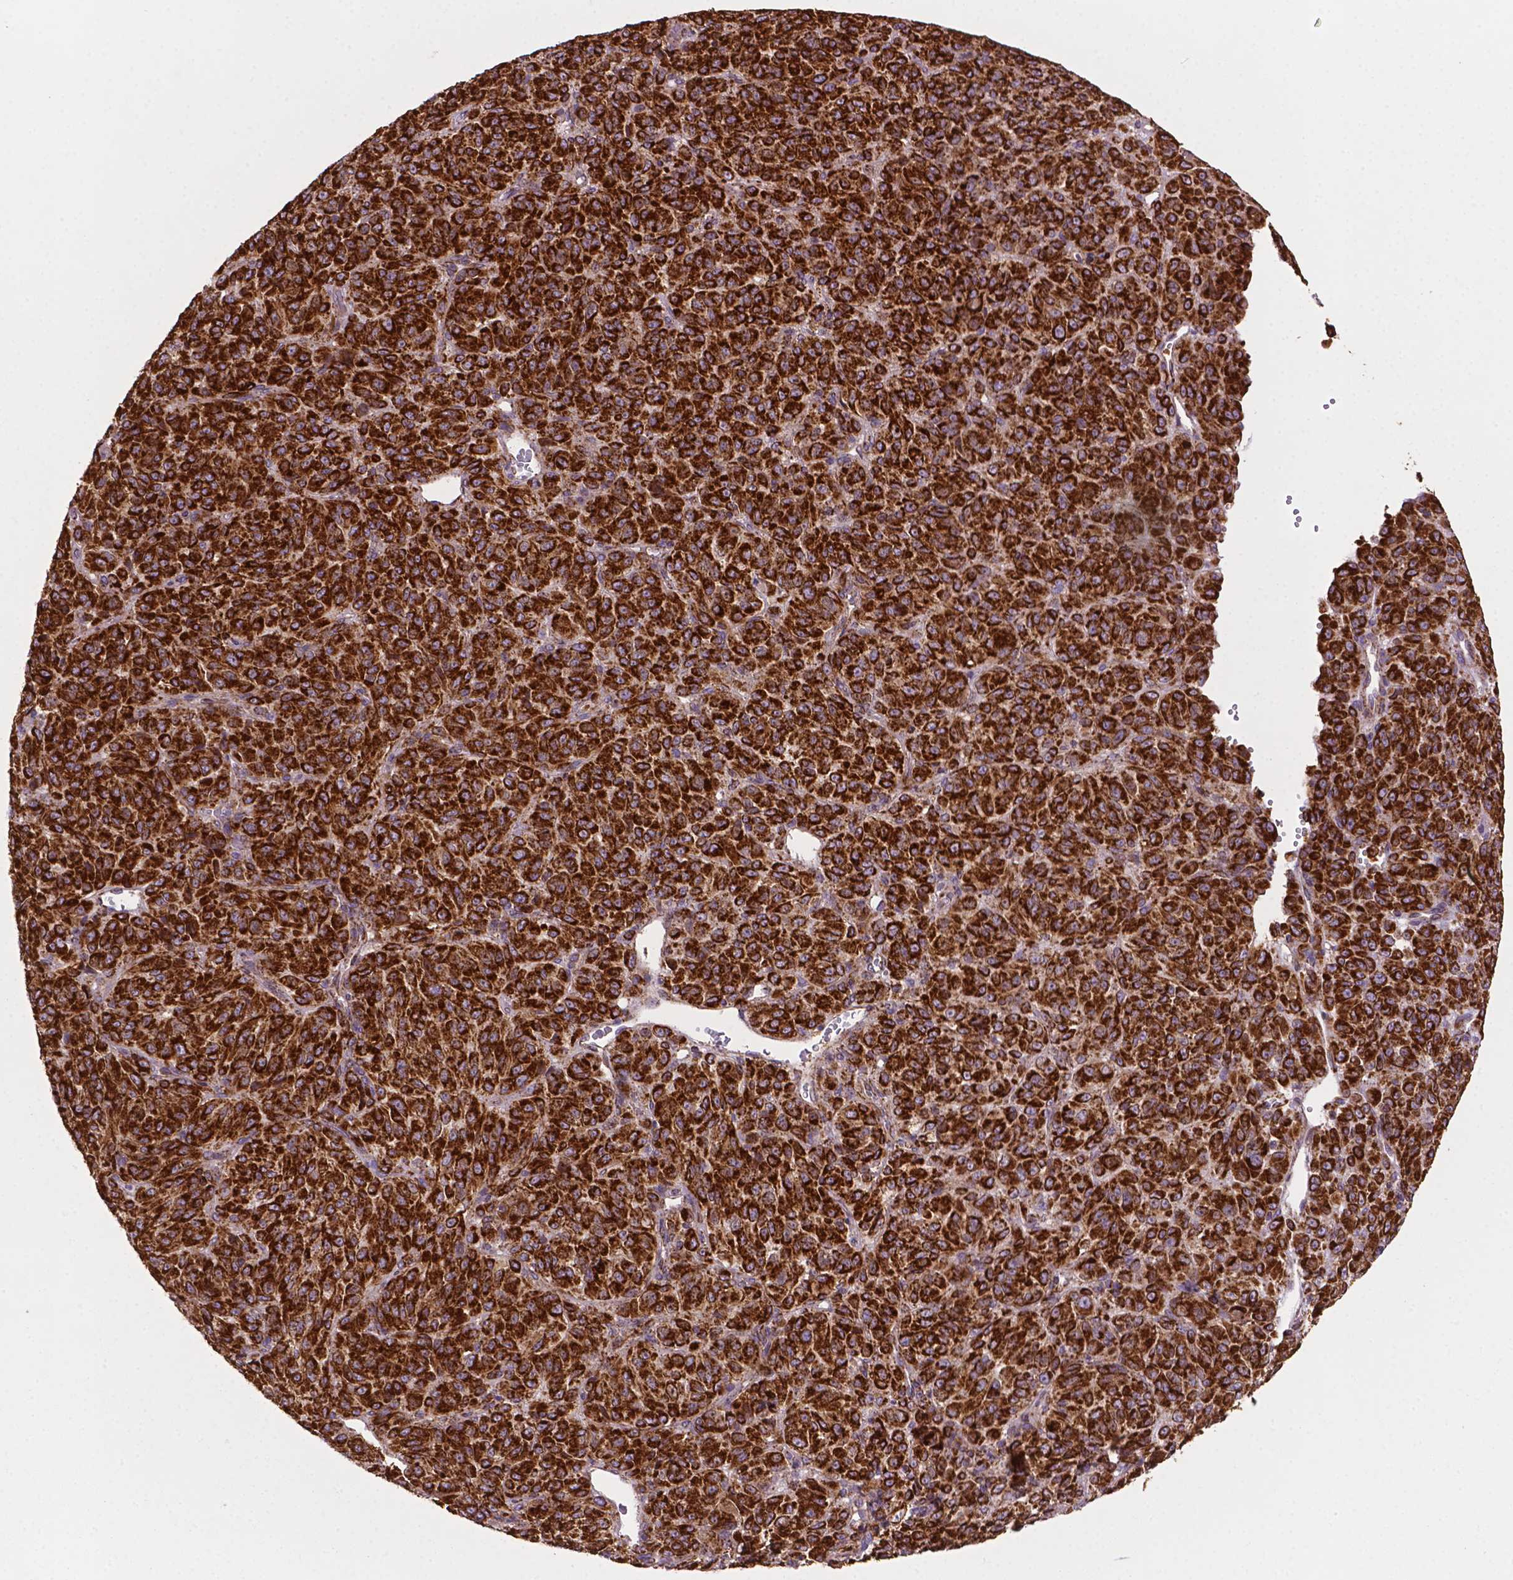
{"staining": {"intensity": "strong", "quantity": ">75%", "location": "cytoplasmic/membranous"}, "tissue": "melanoma", "cell_type": "Tumor cells", "image_type": "cancer", "snomed": [{"axis": "morphology", "description": "Malignant melanoma, Metastatic site"}, {"axis": "topography", "description": "Brain"}], "caption": "A histopathology image of malignant melanoma (metastatic site) stained for a protein displays strong cytoplasmic/membranous brown staining in tumor cells.", "gene": "ILVBL", "patient": {"sex": "female", "age": 56}}